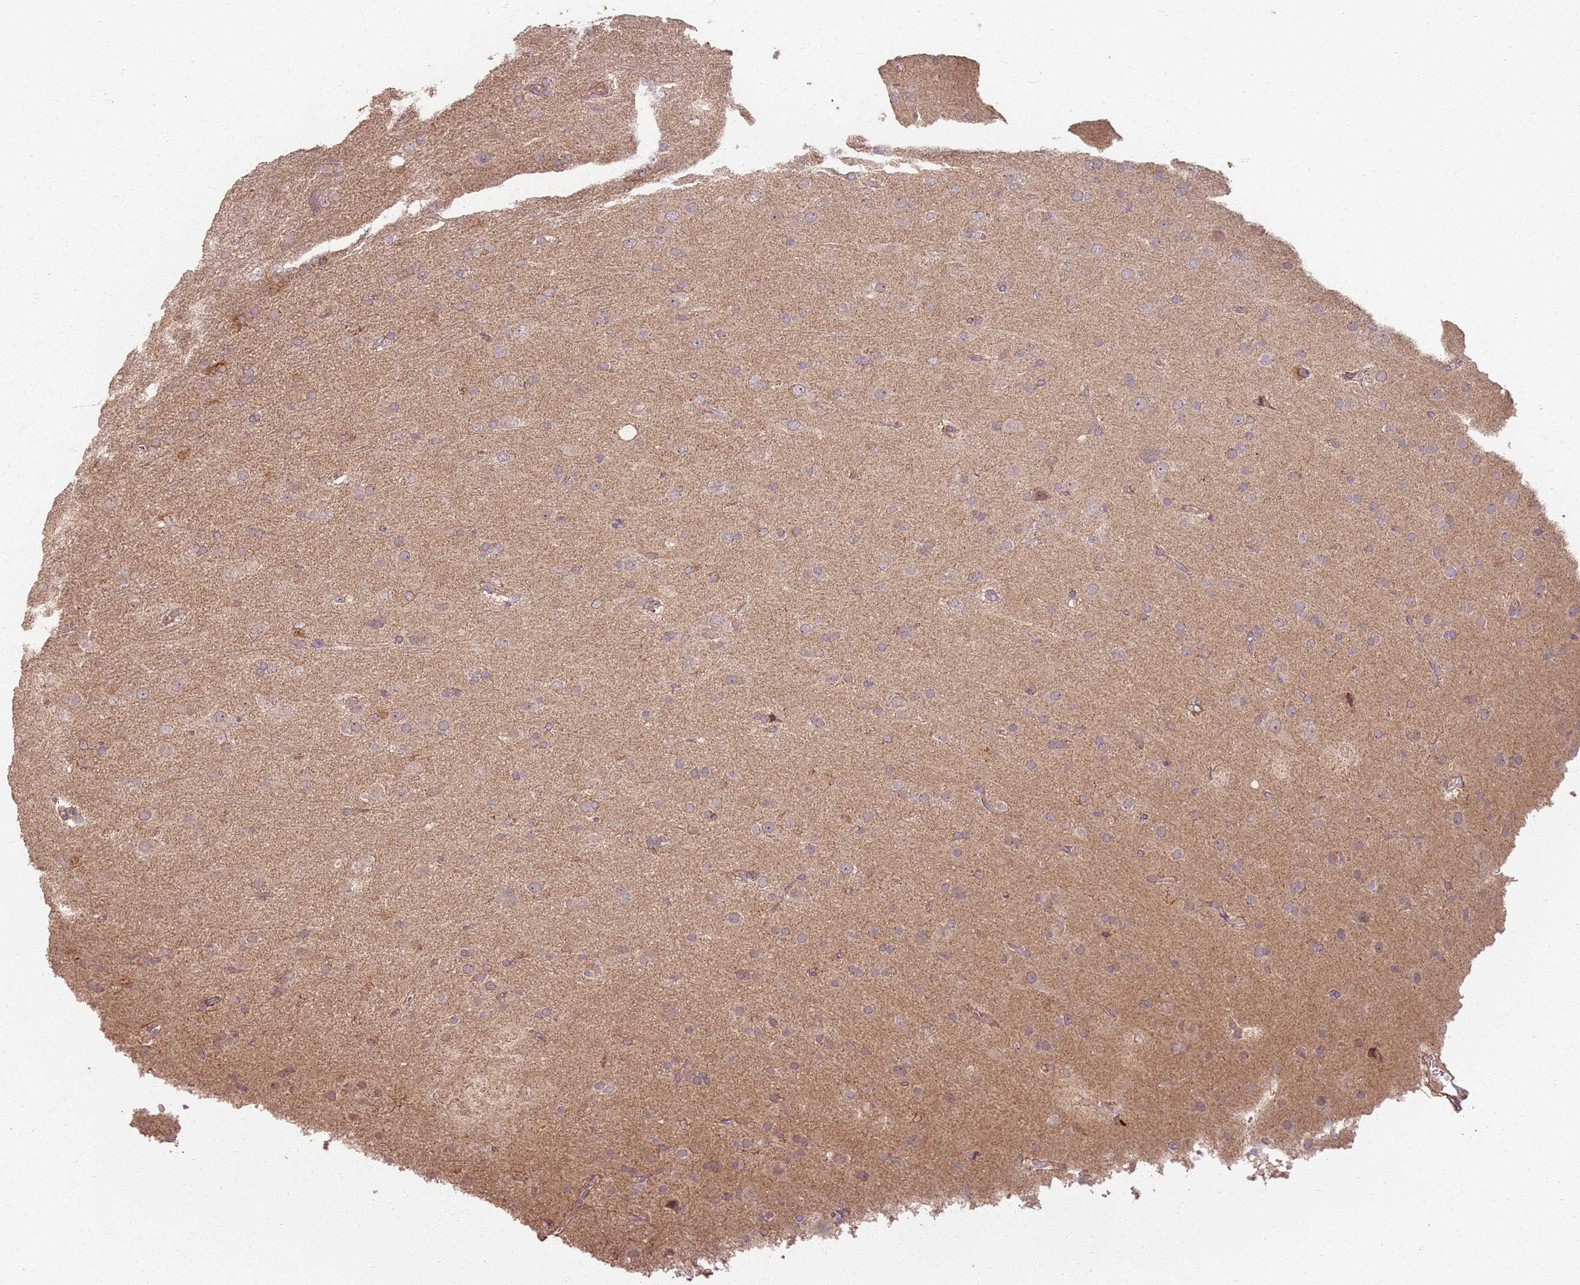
{"staining": {"intensity": "weak", "quantity": "<25%", "location": "cytoplasmic/membranous"}, "tissue": "glioma", "cell_type": "Tumor cells", "image_type": "cancer", "snomed": [{"axis": "morphology", "description": "Glioma, malignant, Low grade"}, {"axis": "topography", "description": "Brain"}], "caption": "Tumor cells are negative for protein expression in human malignant low-grade glioma. (Immunohistochemistry (ihc), brightfield microscopy, high magnification).", "gene": "CCDC168", "patient": {"sex": "male", "age": 65}}